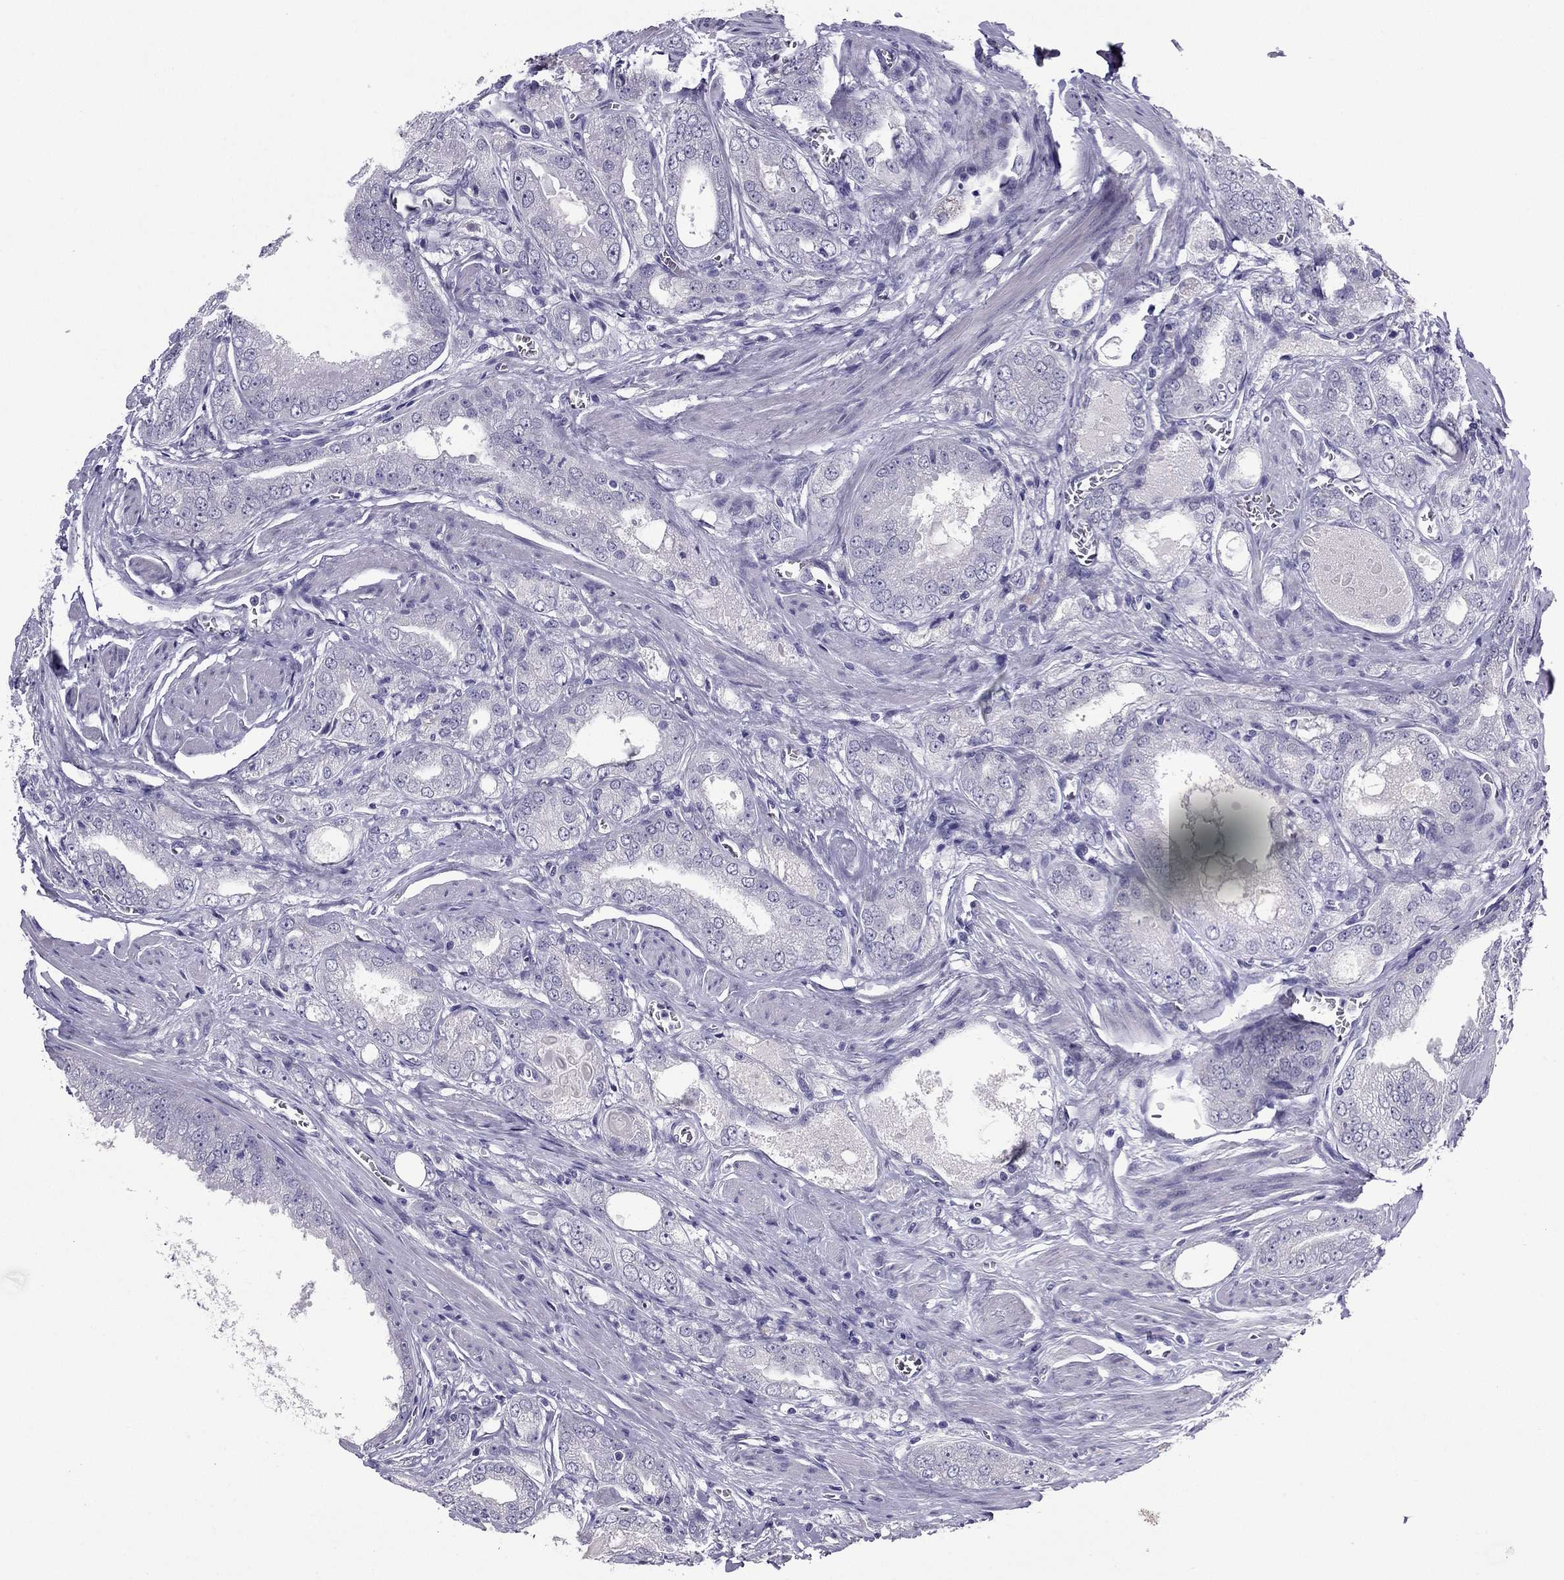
{"staining": {"intensity": "negative", "quantity": "none", "location": "none"}, "tissue": "prostate cancer", "cell_type": "Tumor cells", "image_type": "cancer", "snomed": [{"axis": "morphology", "description": "Adenocarcinoma, NOS"}, {"axis": "morphology", "description": "Adenocarcinoma, High grade"}, {"axis": "topography", "description": "Prostate"}], "caption": "The image reveals no significant positivity in tumor cells of prostate high-grade adenocarcinoma.", "gene": "PDE6A", "patient": {"sex": "male", "age": 70}}